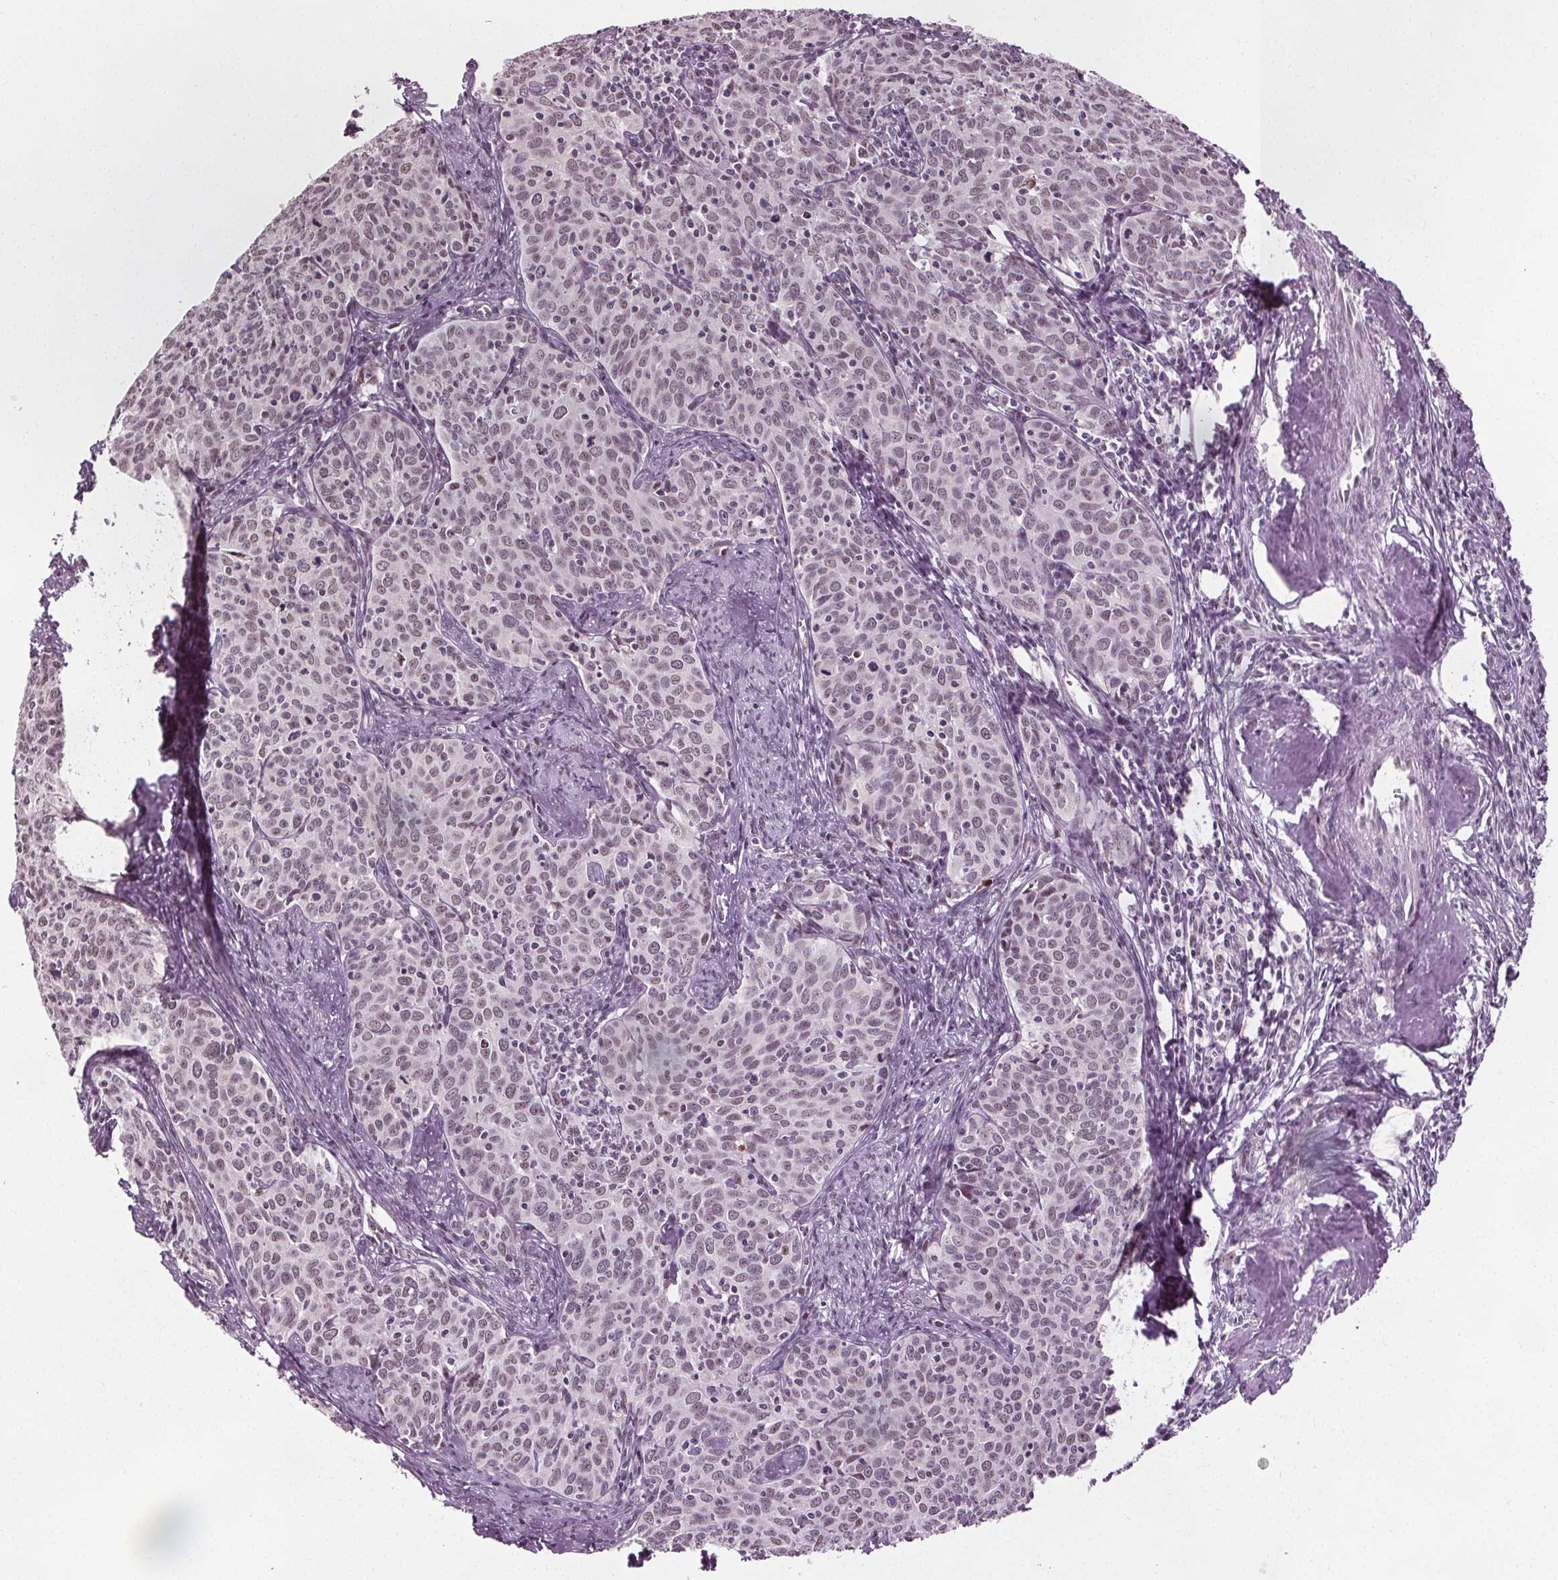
{"staining": {"intensity": "moderate", "quantity": "25%-75%", "location": "nuclear"}, "tissue": "cervical cancer", "cell_type": "Tumor cells", "image_type": "cancer", "snomed": [{"axis": "morphology", "description": "Squamous cell carcinoma, NOS"}, {"axis": "topography", "description": "Cervix"}], "caption": "This is a photomicrograph of immunohistochemistry (IHC) staining of cervical cancer, which shows moderate expression in the nuclear of tumor cells.", "gene": "IWS1", "patient": {"sex": "female", "age": 62}}